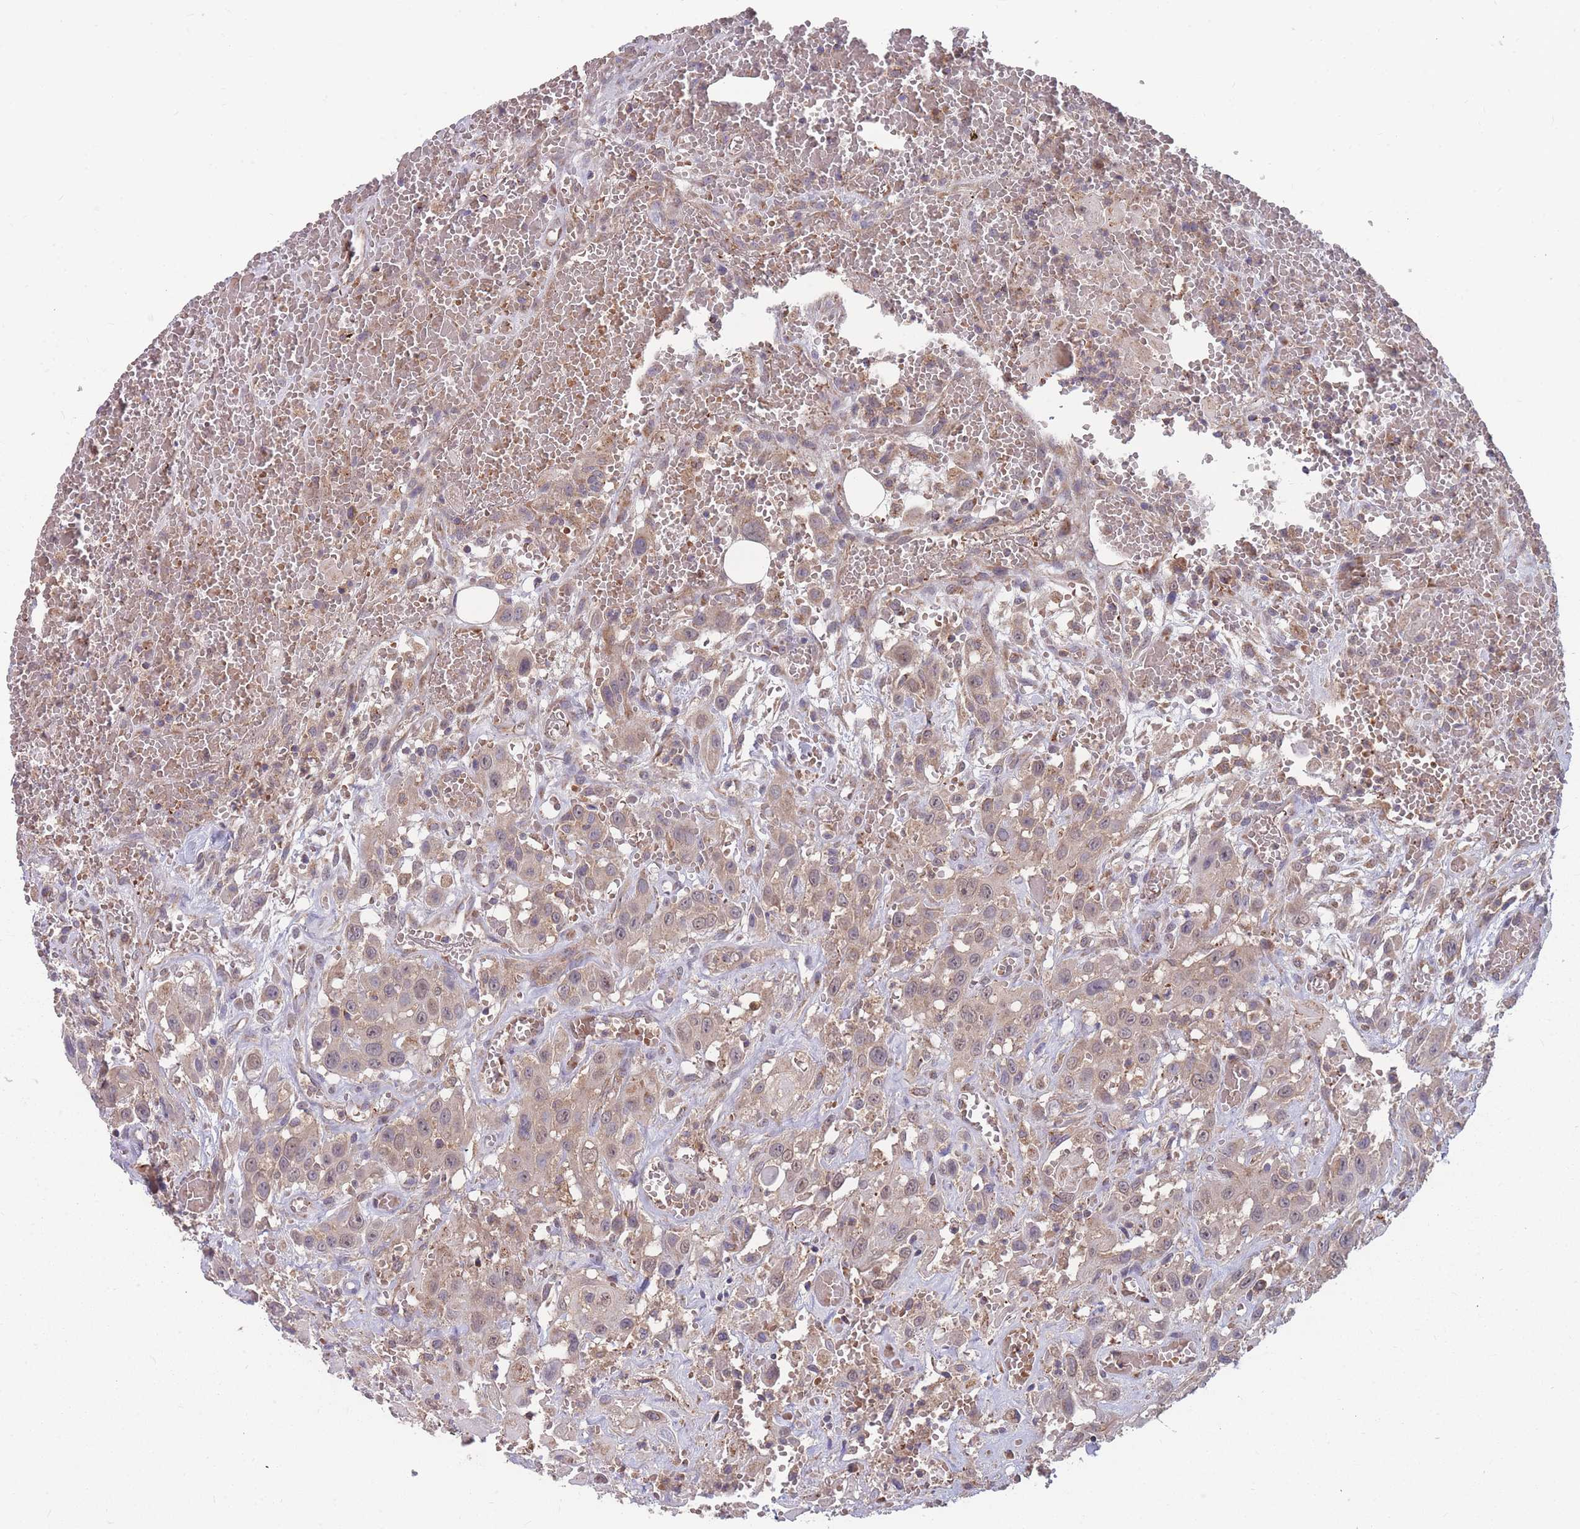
{"staining": {"intensity": "weak", "quantity": ">75%", "location": "cytoplasmic/membranous"}, "tissue": "head and neck cancer", "cell_type": "Tumor cells", "image_type": "cancer", "snomed": [{"axis": "morphology", "description": "Squamous cell carcinoma, NOS"}, {"axis": "topography", "description": "Head-Neck"}], "caption": "A micrograph of squamous cell carcinoma (head and neck) stained for a protein displays weak cytoplasmic/membranous brown staining in tumor cells. The protein of interest is shown in brown color, while the nuclei are stained blue.", "gene": "SLC35B4", "patient": {"sex": "male", "age": 81}}